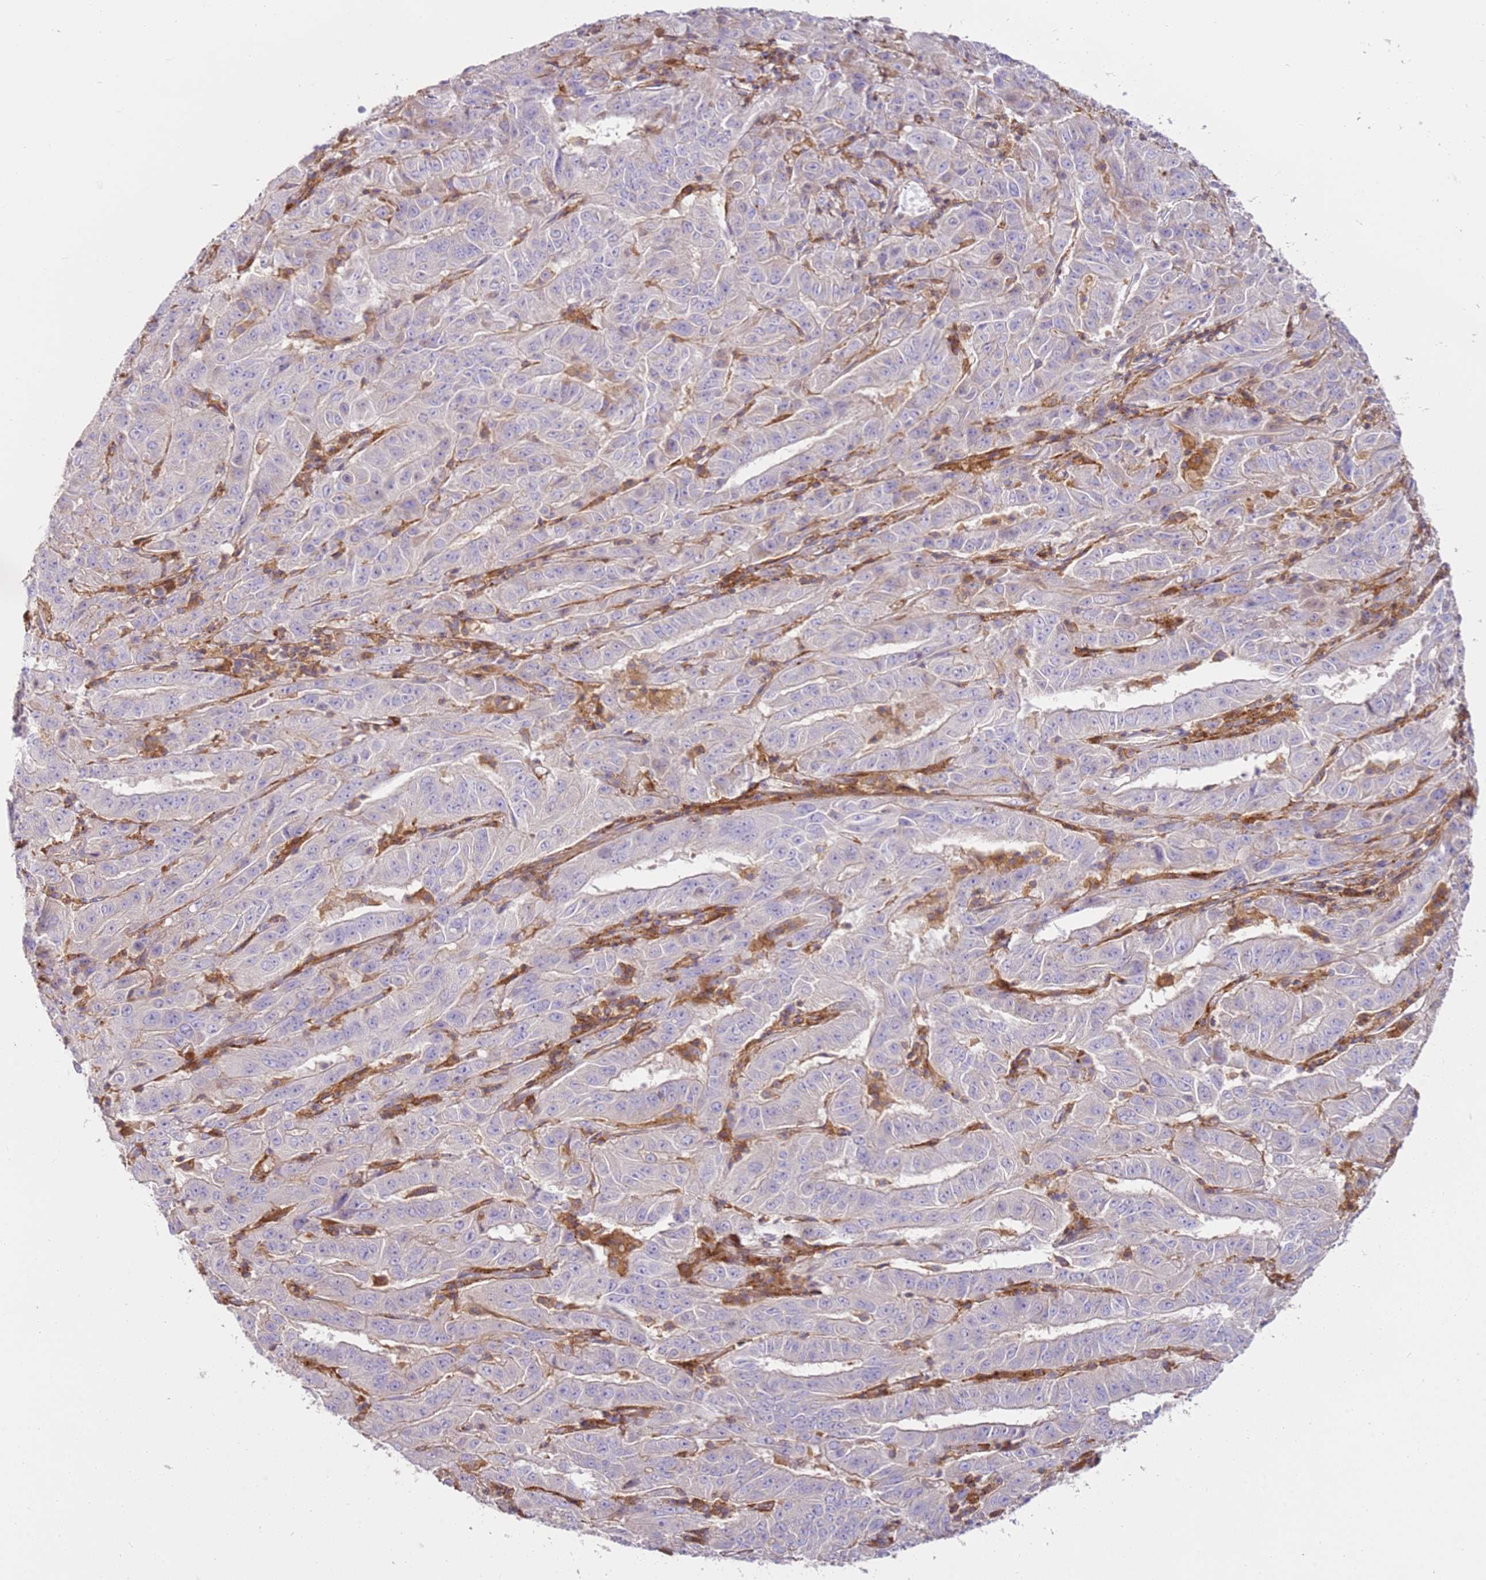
{"staining": {"intensity": "negative", "quantity": "none", "location": "none"}, "tissue": "pancreatic cancer", "cell_type": "Tumor cells", "image_type": "cancer", "snomed": [{"axis": "morphology", "description": "Adenocarcinoma, NOS"}, {"axis": "topography", "description": "Pancreas"}], "caption": "Immunohistochemistry (IHC) micrograph of neoplastic tissue: pancreatic cancer (adenocarcinoma) stained with DAB exhibits no significant protein expression in tumor cells.", "gene": "FPR1", "patient": {"sex": "male", "age": 63}}